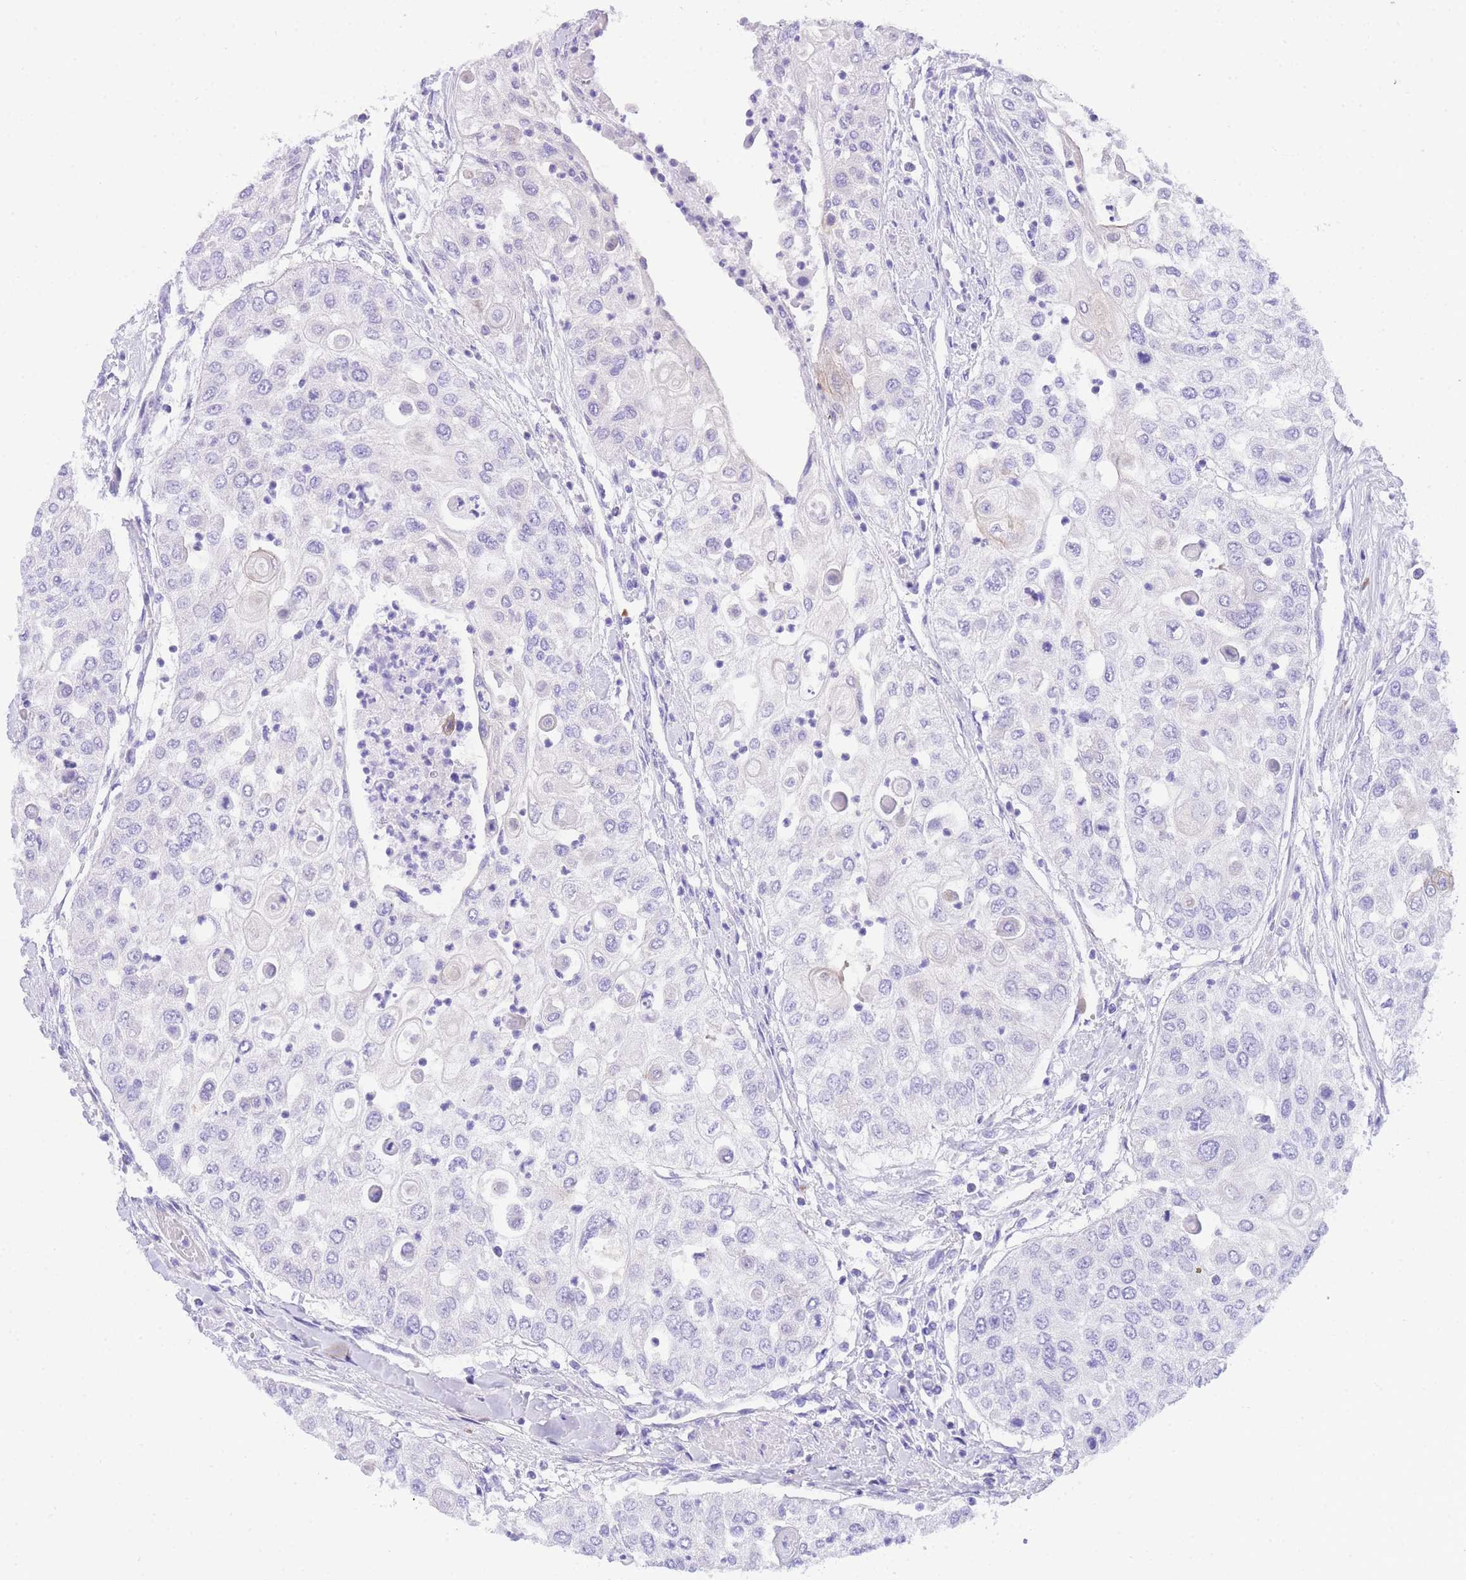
{"staining": {"intensity": "negative", "quantity": "none", "location": "none"}, "tissue": "urothelial cancer", "cell_type": "Tumor cells", "image_type": "cancer", "snomed": [{"axis": "morphology", "description": "Urothelial carcinoma, High grade"}, {"axis": "topography", "description": "Urinary bladder"}], "caption": "This is a histopathology image of immunohistochemistry (IHC) staining of high-grade urothelial carcinoma, which shows no expression in tumor cells.", "gene": "TIFAB", "patient": {"sex": "female", "age": 79}}